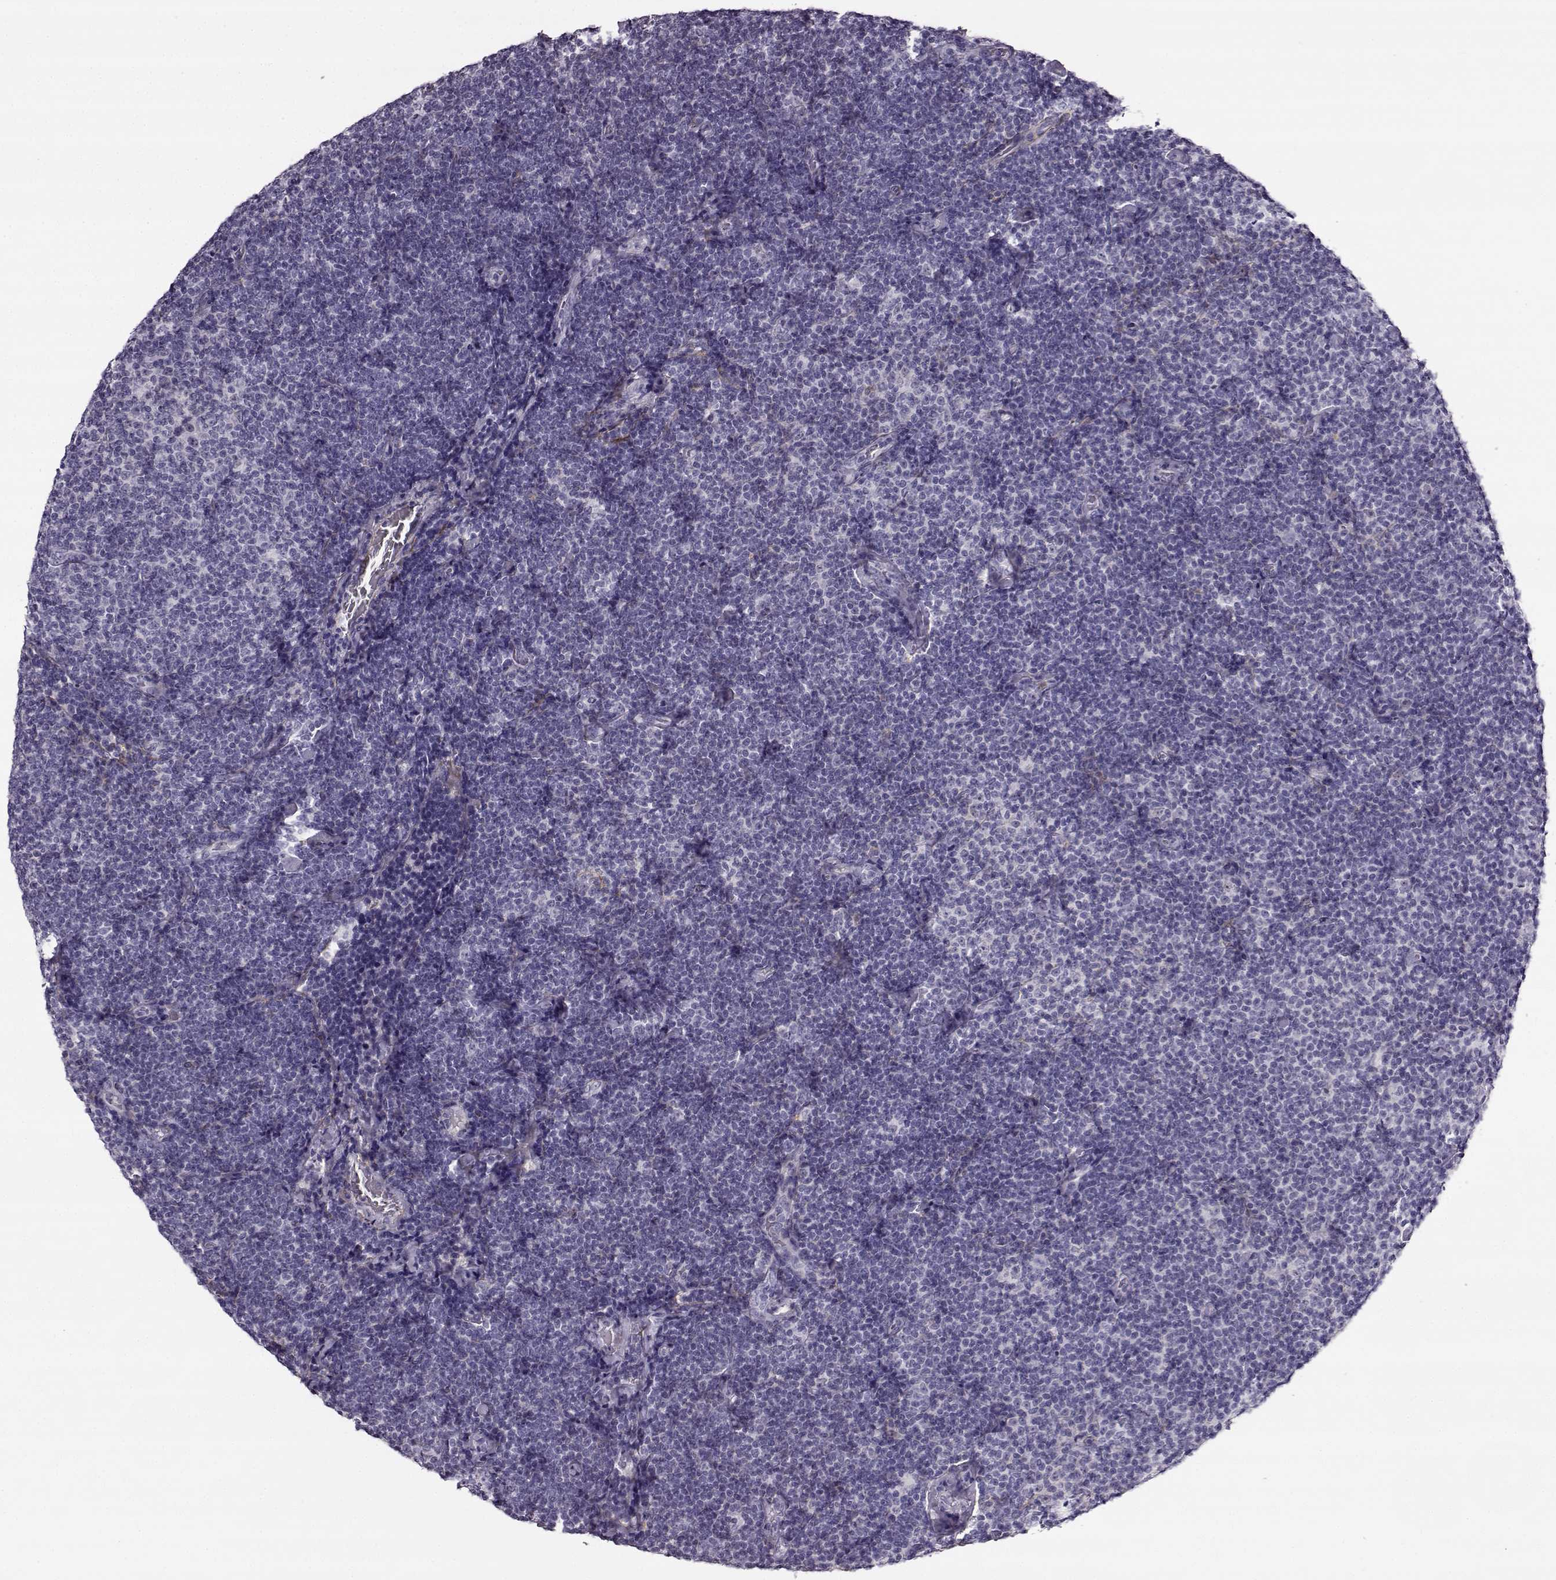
{"staining": {"intensity": "negative", "quantity": "none", "location": "none"}, "tissue": "lymphoma", "cell_type": "Tumor cells", "image_type": "cancer", "snomed": [{"axis": "morphology", "description": "Malignant lymphoma, non-Hodgkin's type, Low grade"}, {"axis": "topography", "description": "Lymph node"}], "caption": "DAB immunohistochemical staining of lymphoma shows no significant staining in tumor cells. The staining is performed using DAB (3,3'-diaminobenzidine) brown chromogen with nuclei counter-stained in using hematoxylin.", "gene": "TRIM69", "patient": {"sex": "male", "age": 81}}